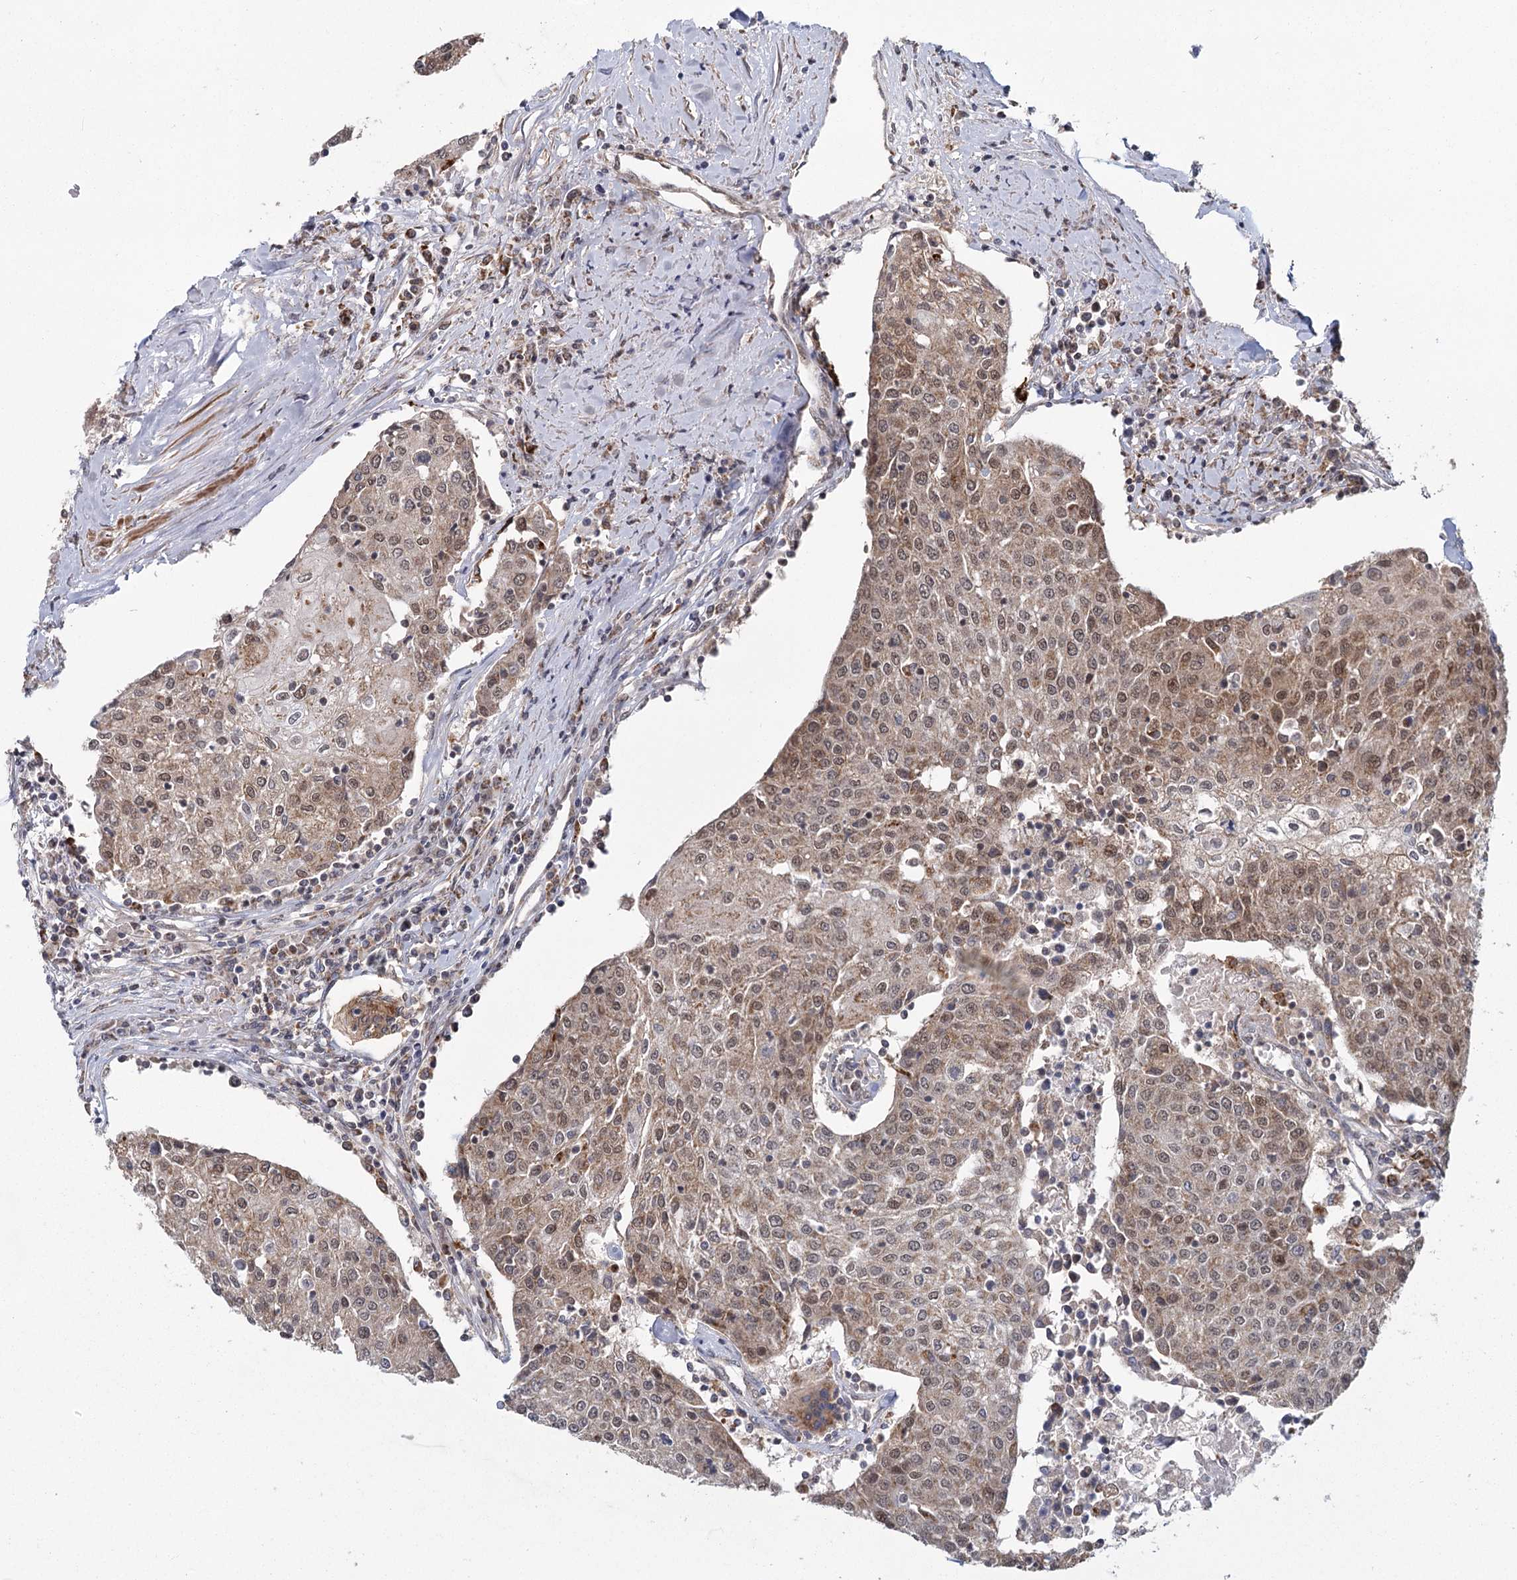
{"staining": {"intensity": "weak", "quantity": ">75%", "location": "cytoplasmic/membranous,nuclear"}, "tissue": "urothelial cancer", "cell_type": "Tumor cells", "image_type": "cancer", "snomed": [{"axis": "morphology", "description": "Urothelial carcinoma, High grade"}, {"axis": "topography", "description": "Urinary bladder"}], "caption": "The histopathology image reveals staining of urothelial cancer, revealing weak cytoplasmic/membranous and nuclear protein expression (brown color) within tumor cells. (Stains: DAB (3,3'-diaminobenzidine) in brown, nuclei in blue, Microscopy: brightfield microscopy at high magnification).", "gene": "ZCCHC24", "patient": {"sex": "female", "age": 85}}